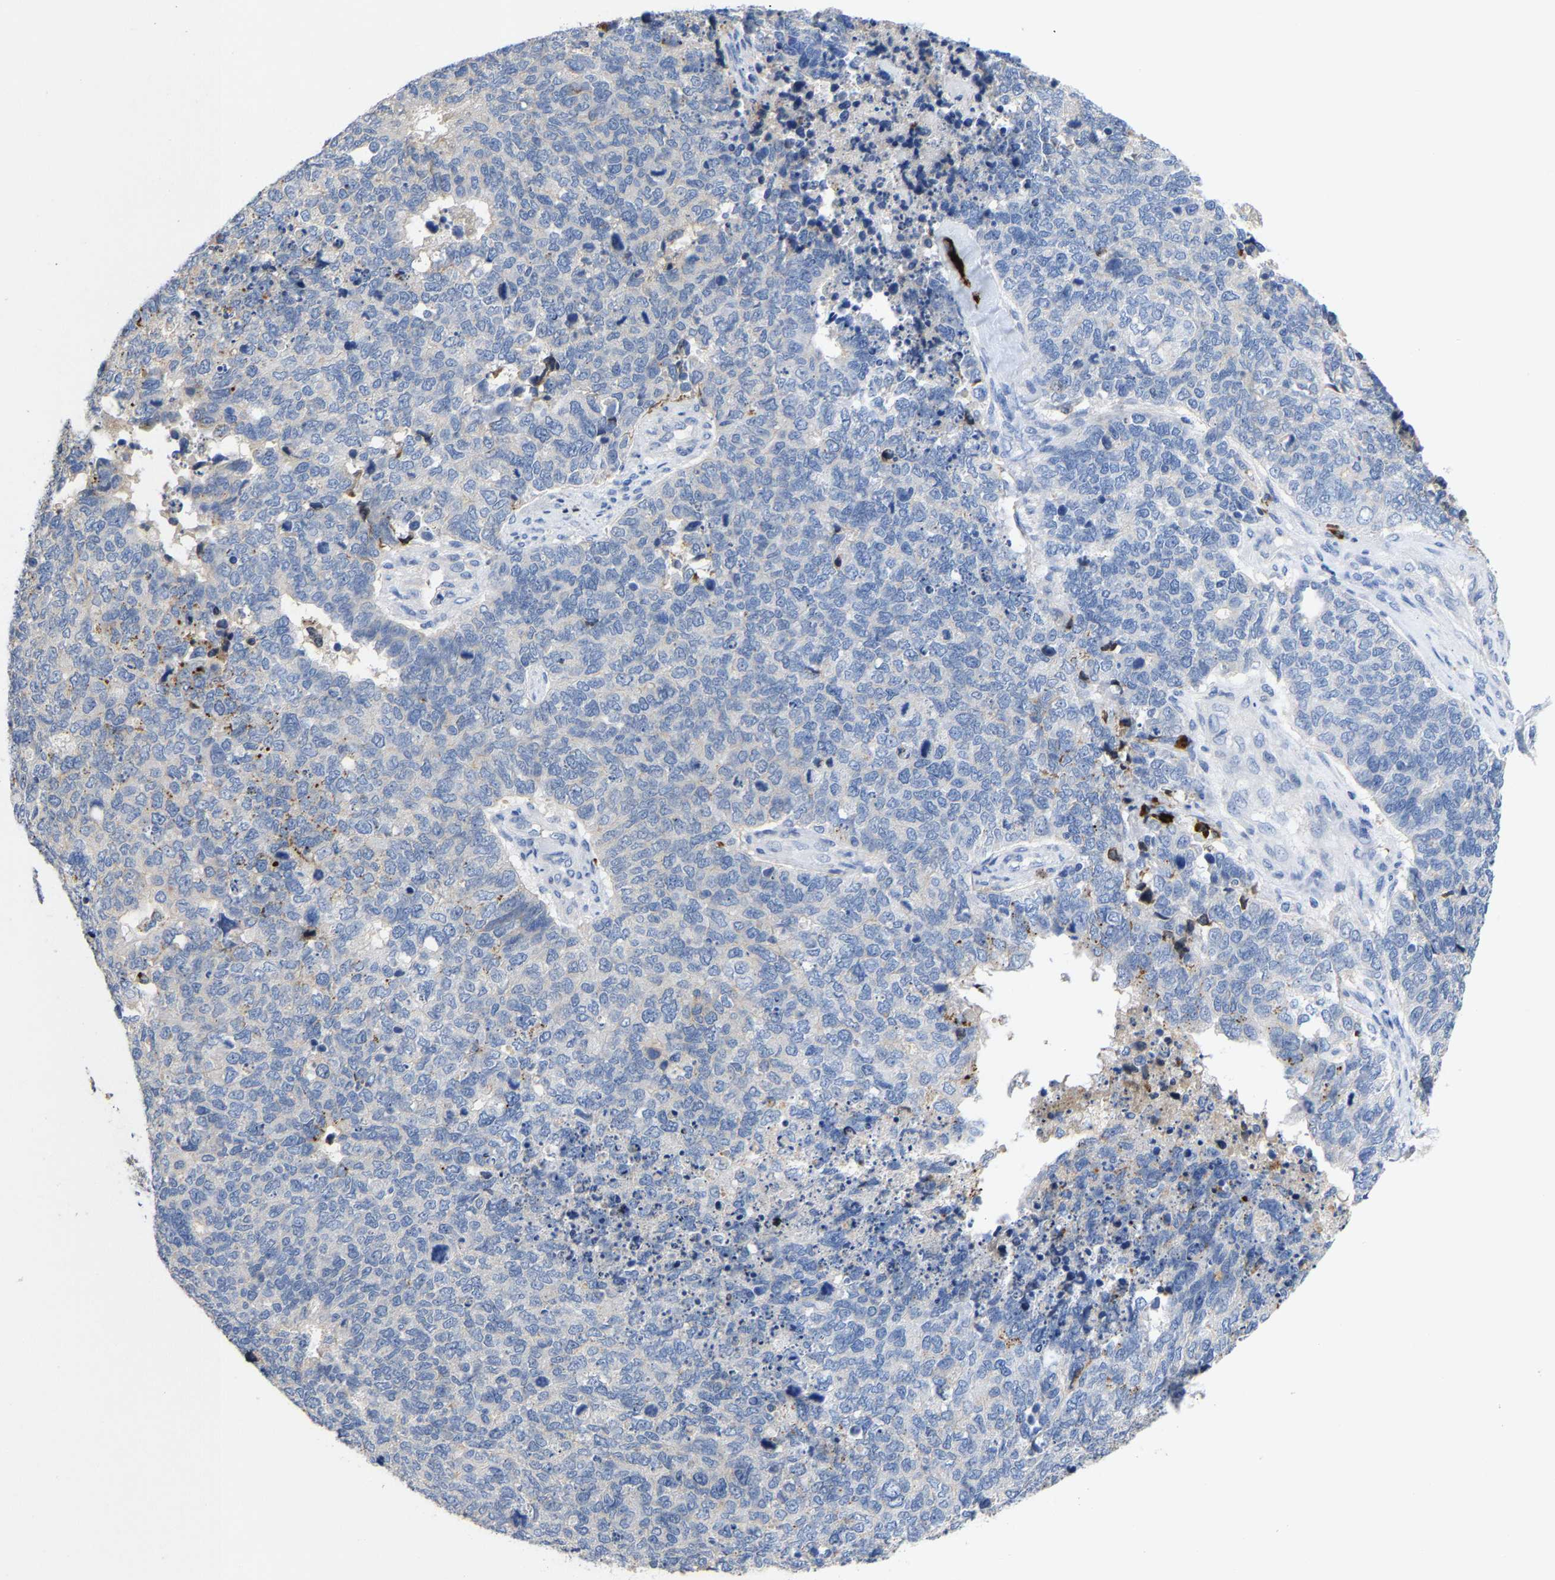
{"staining": {"intensity": "negative", "quantity": "none", "location": "none"}, "tissue": "cervical cancer", "cell_type": "Tumor cells", "image_type": "cancer", "snomed": [{"axis": "morphology", "description": "Squamous cell carcinoma, NOS"}, {"axis": "topography", "description": "Cervix"}], "caption": "DAB immunohistochemical staining of cervical squamous cell carcinoma exhibits no significant expression in tumor cells.", "gene": "FGF18", "patient": {"sex": "female", "age": 63}}